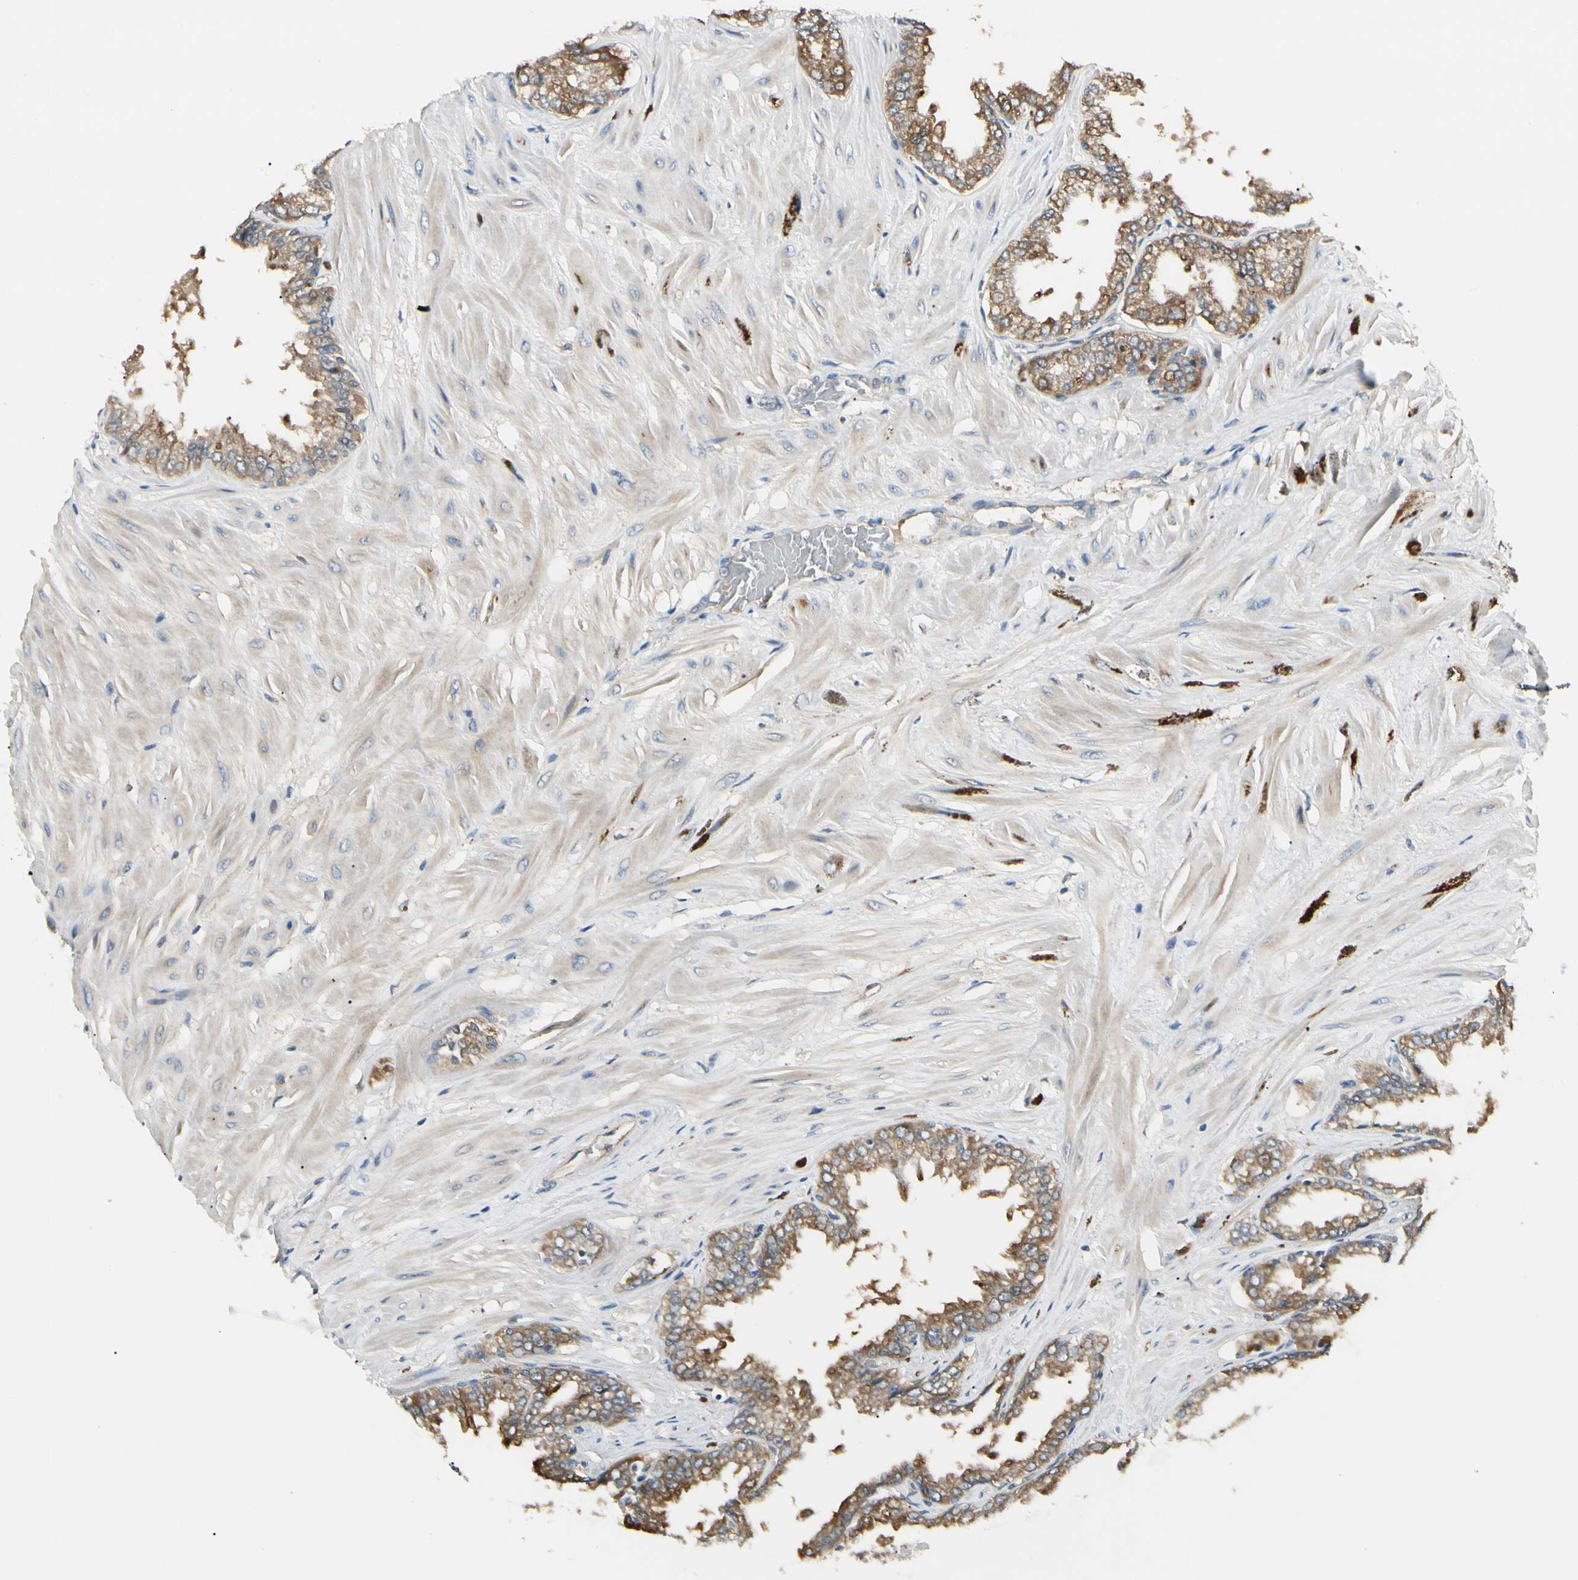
{"staining": {"intensity": "moderate", "quantity": ">75%", "location": "cytoplasmic/membranous"}, "tissue": "seminal vesicle", "cell_type": "Glandular cells", "image_type": "normal", "snomed": [{"axis": "morphology", "description": "Normal tissue, NOS"}, {"axis": "topography", "description": "Seminal veicle"}], "caption": "The micrograph displays a brown stain indicating the presence of a protein in the cytoplasmic/membranous of glandular cells in seminal vesicle.", "gene": "NME1", "patient": {"sex": "male", "age": 46}}